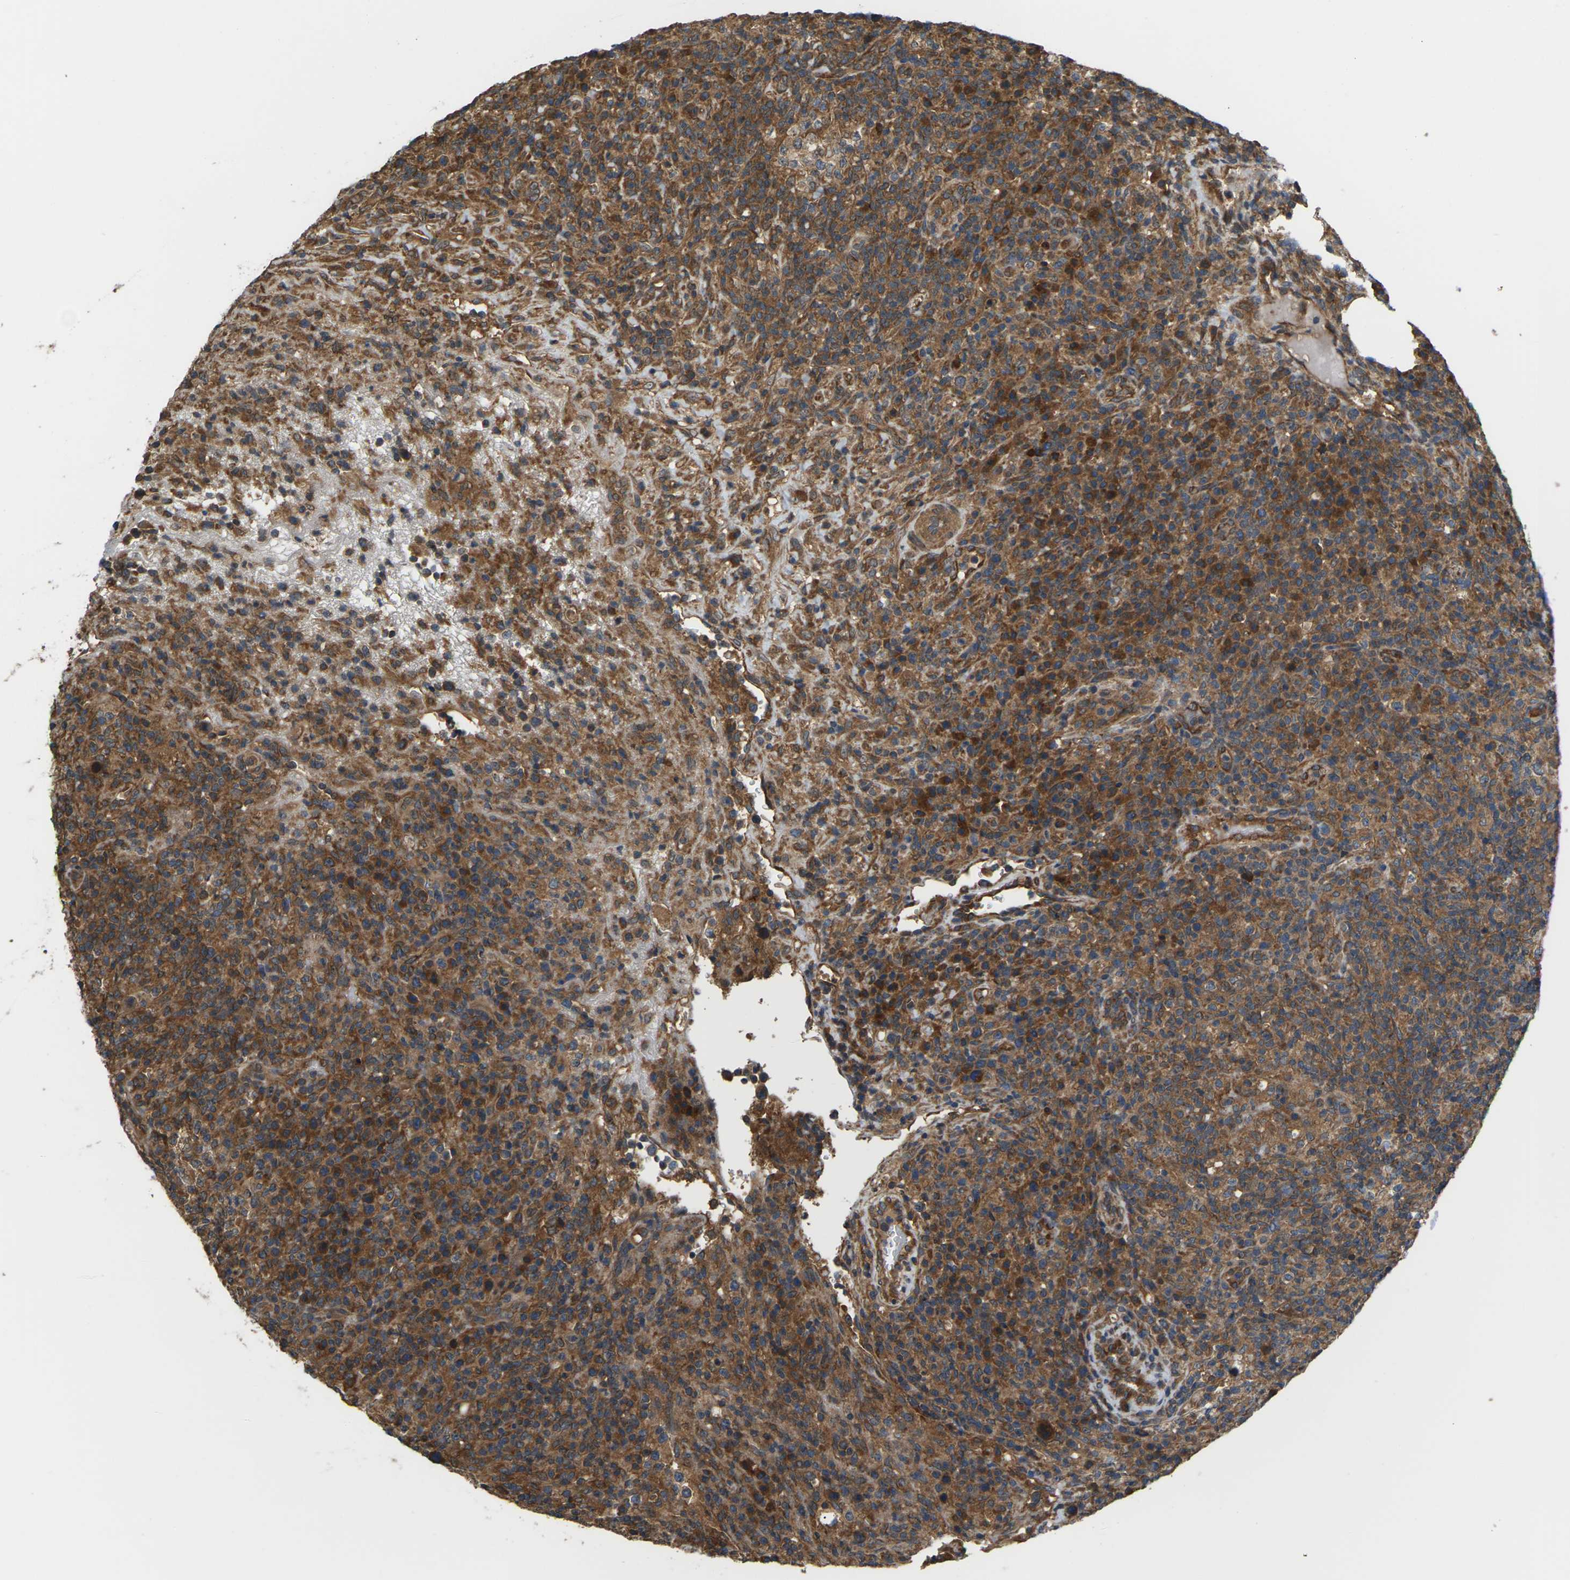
{"staining": {"intensity": "strong", "quantity": ">75%", "location": "cytoplasmic/membranous"}, "tissue": "lymphoma", "cell_type": "Tumor cells", "image_type": "cancer", "snomed": [{"axis": "morphology", "description": "Malignant lymphoma, non-Hodgkin's type, High grade"}, {"axis": "topography", "description": "Lymph node"}], "caption": "High-magnification brightfield microscopy of high-grade malignant lymphoma, non-Hodgkin's type stained with DAB (3,3'-diaminobenzidine) (brown) and counterstained with hematoxylin (blue). tumor cells exhibit strong cytoplasmic/membranous positivity is appreciated in approximately>75% of cells.", "gene": "NRAS", "patient": {"sex": "female", "age": 76}}